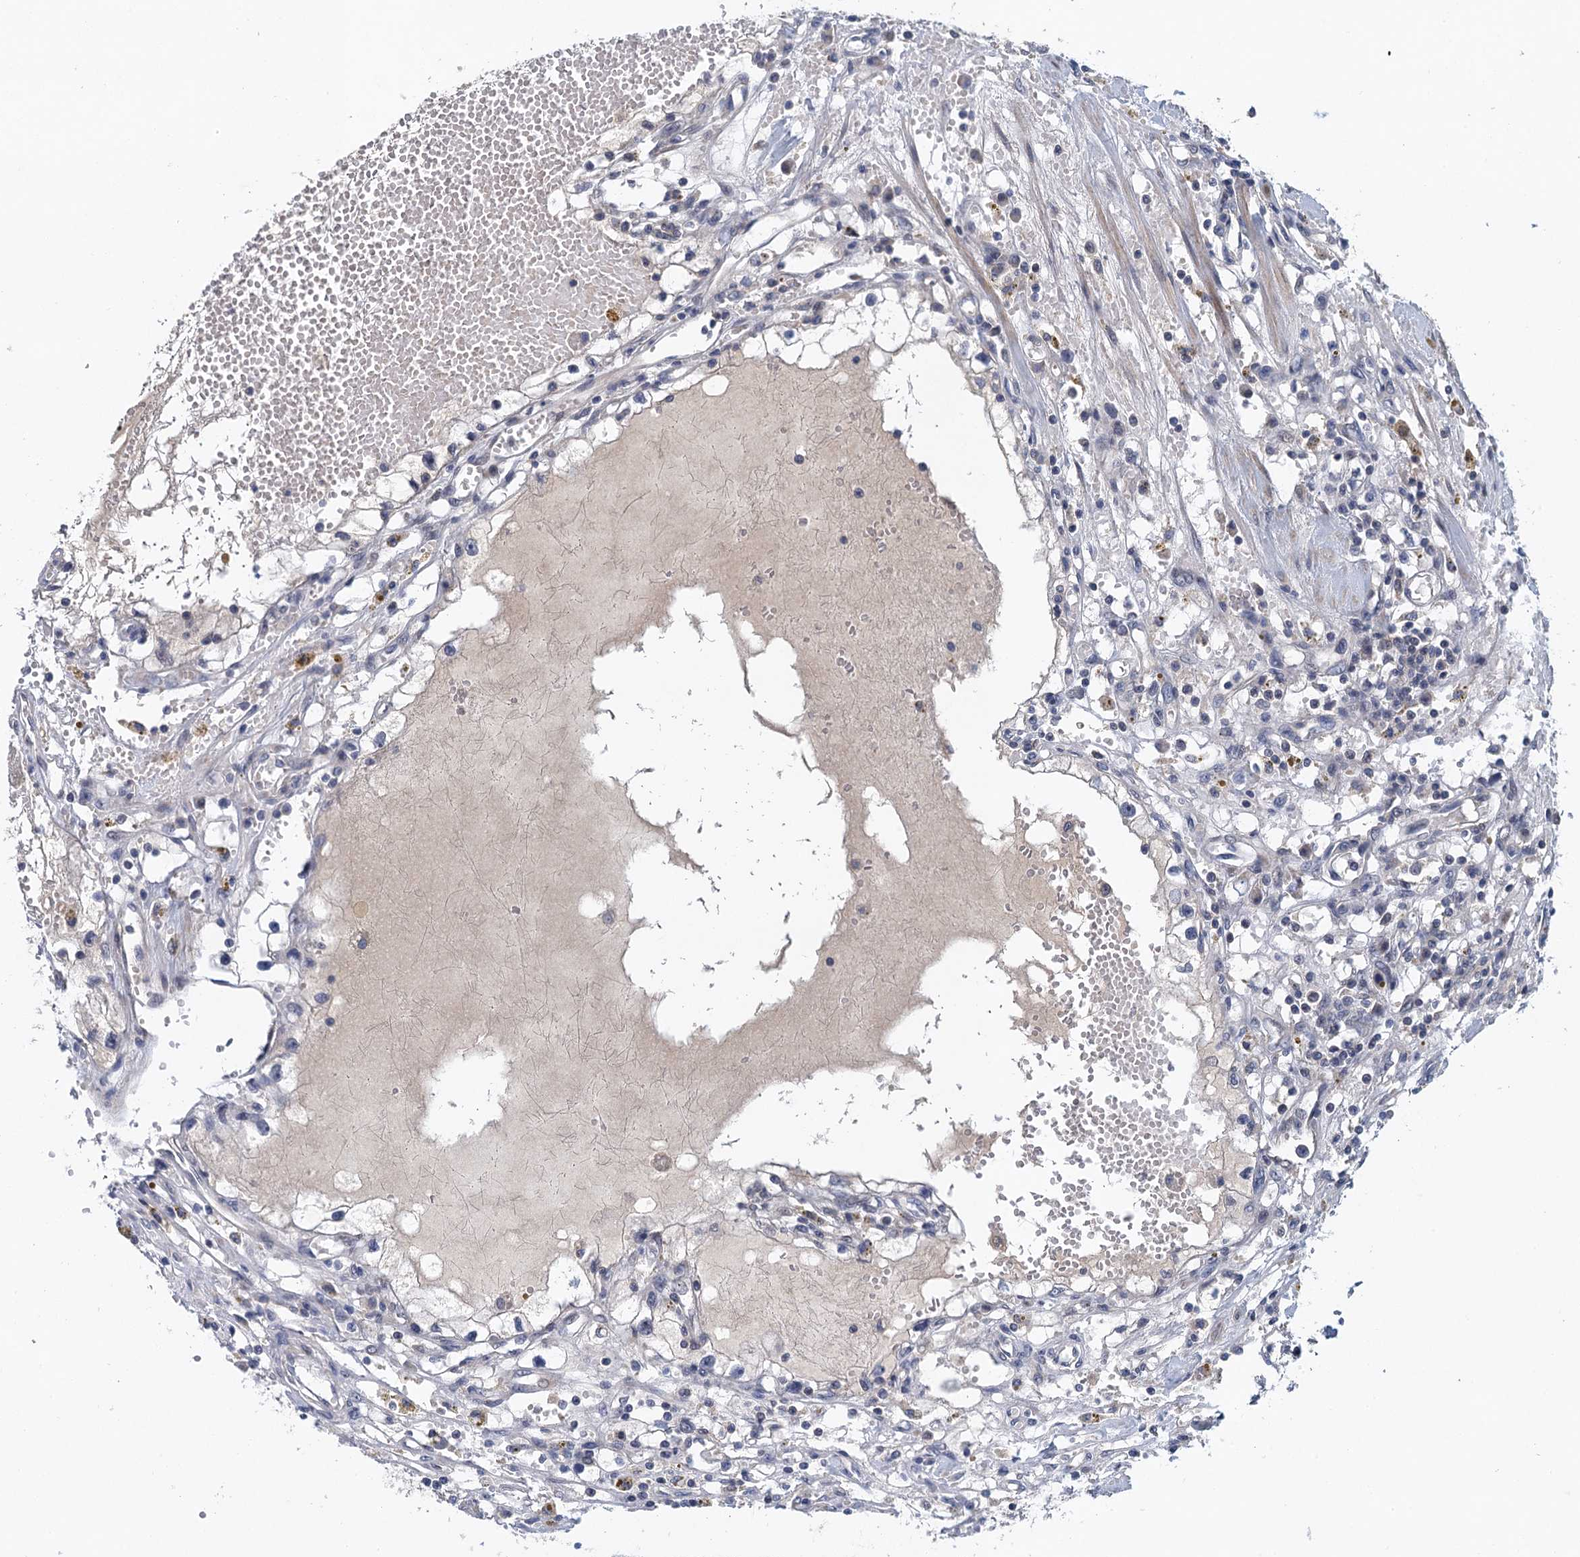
{"staining": {"intensity": "negative", "quantity": "none", "location": "none"}, "tissue": "renal cancer", "cell_type": "Tumor cells", "image_type": "cancer", "snomed": [{"axis": "morphology", "description": "Adenocarcinoma, NOS"}, {"axis": "topography", "description": "Kidney"}], "caption": "DAB (3,3'-diaminobenzidine) immunohistochemical staining of renal cancer (adenocarcinoma) reveals no significant expression in tumor cells. (Stains: DAB (3,3'-diaminobenzidine) immunohistochemistry with hematoxylin counter stain, Microscopy: brightfield microscopy at high magnification).", "gene": "MDM1", "patient": {"sex": "male", "age": 56}}